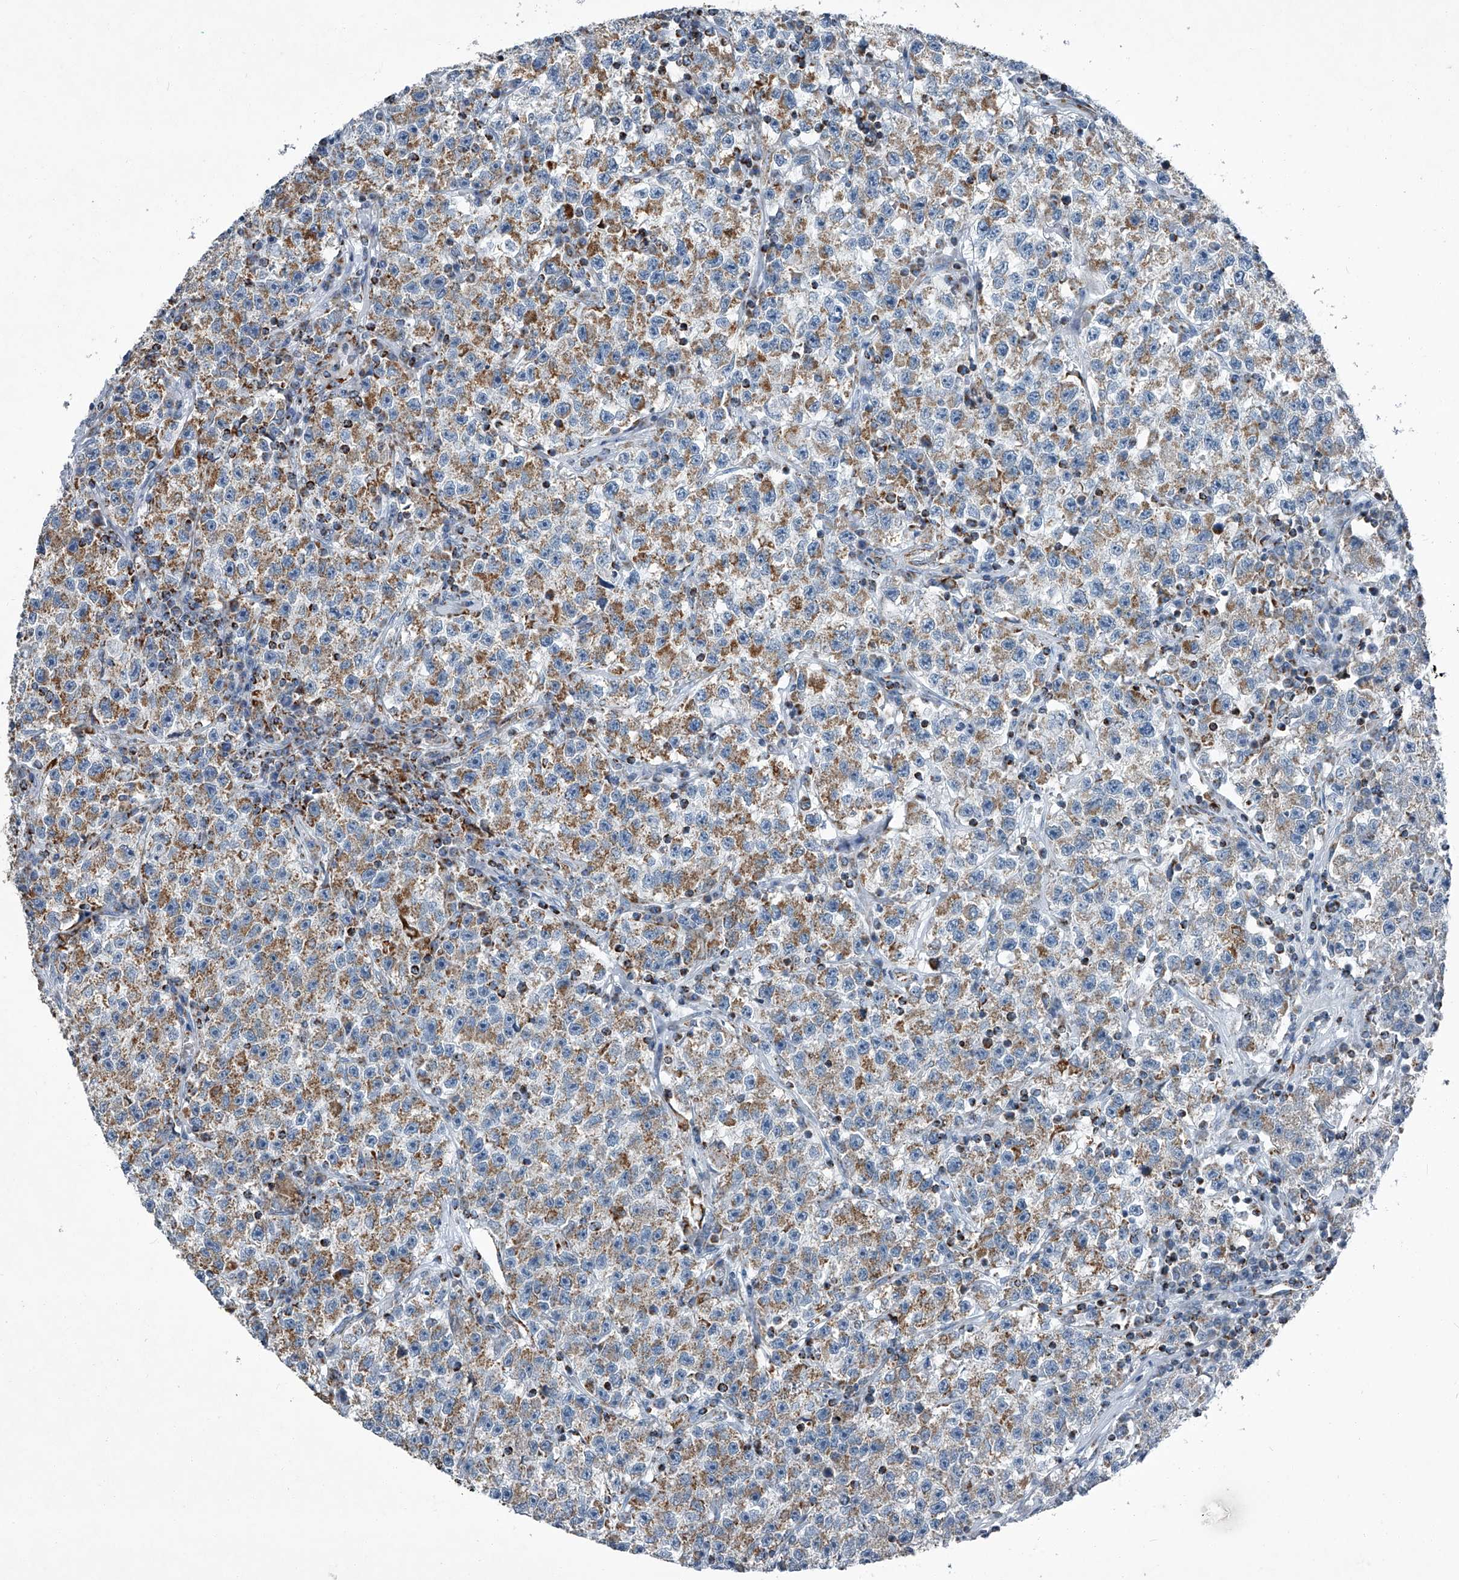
{"staining": {"intensity": "moderate", "quantity": ">75%", "location": "cytoplasmic/membranous"}, "tissue": "testis cancer", "cell_type": "Tumor cells", "image_type": "cancer", "snomed": [{"axis": "morphology", "description": "Seminoma, NOS"}, {"axis": "topography", "description": "Testis"}], "caption": "The histopathology image demonstrates immunohistochemical staining of seminoma (testis). There is moderate cytoplasmic/membranous expression is seen in approximately >75% of tumor cells.", "gene": "CHRNA7", "patient": {"sex": "male", "age": 22}}